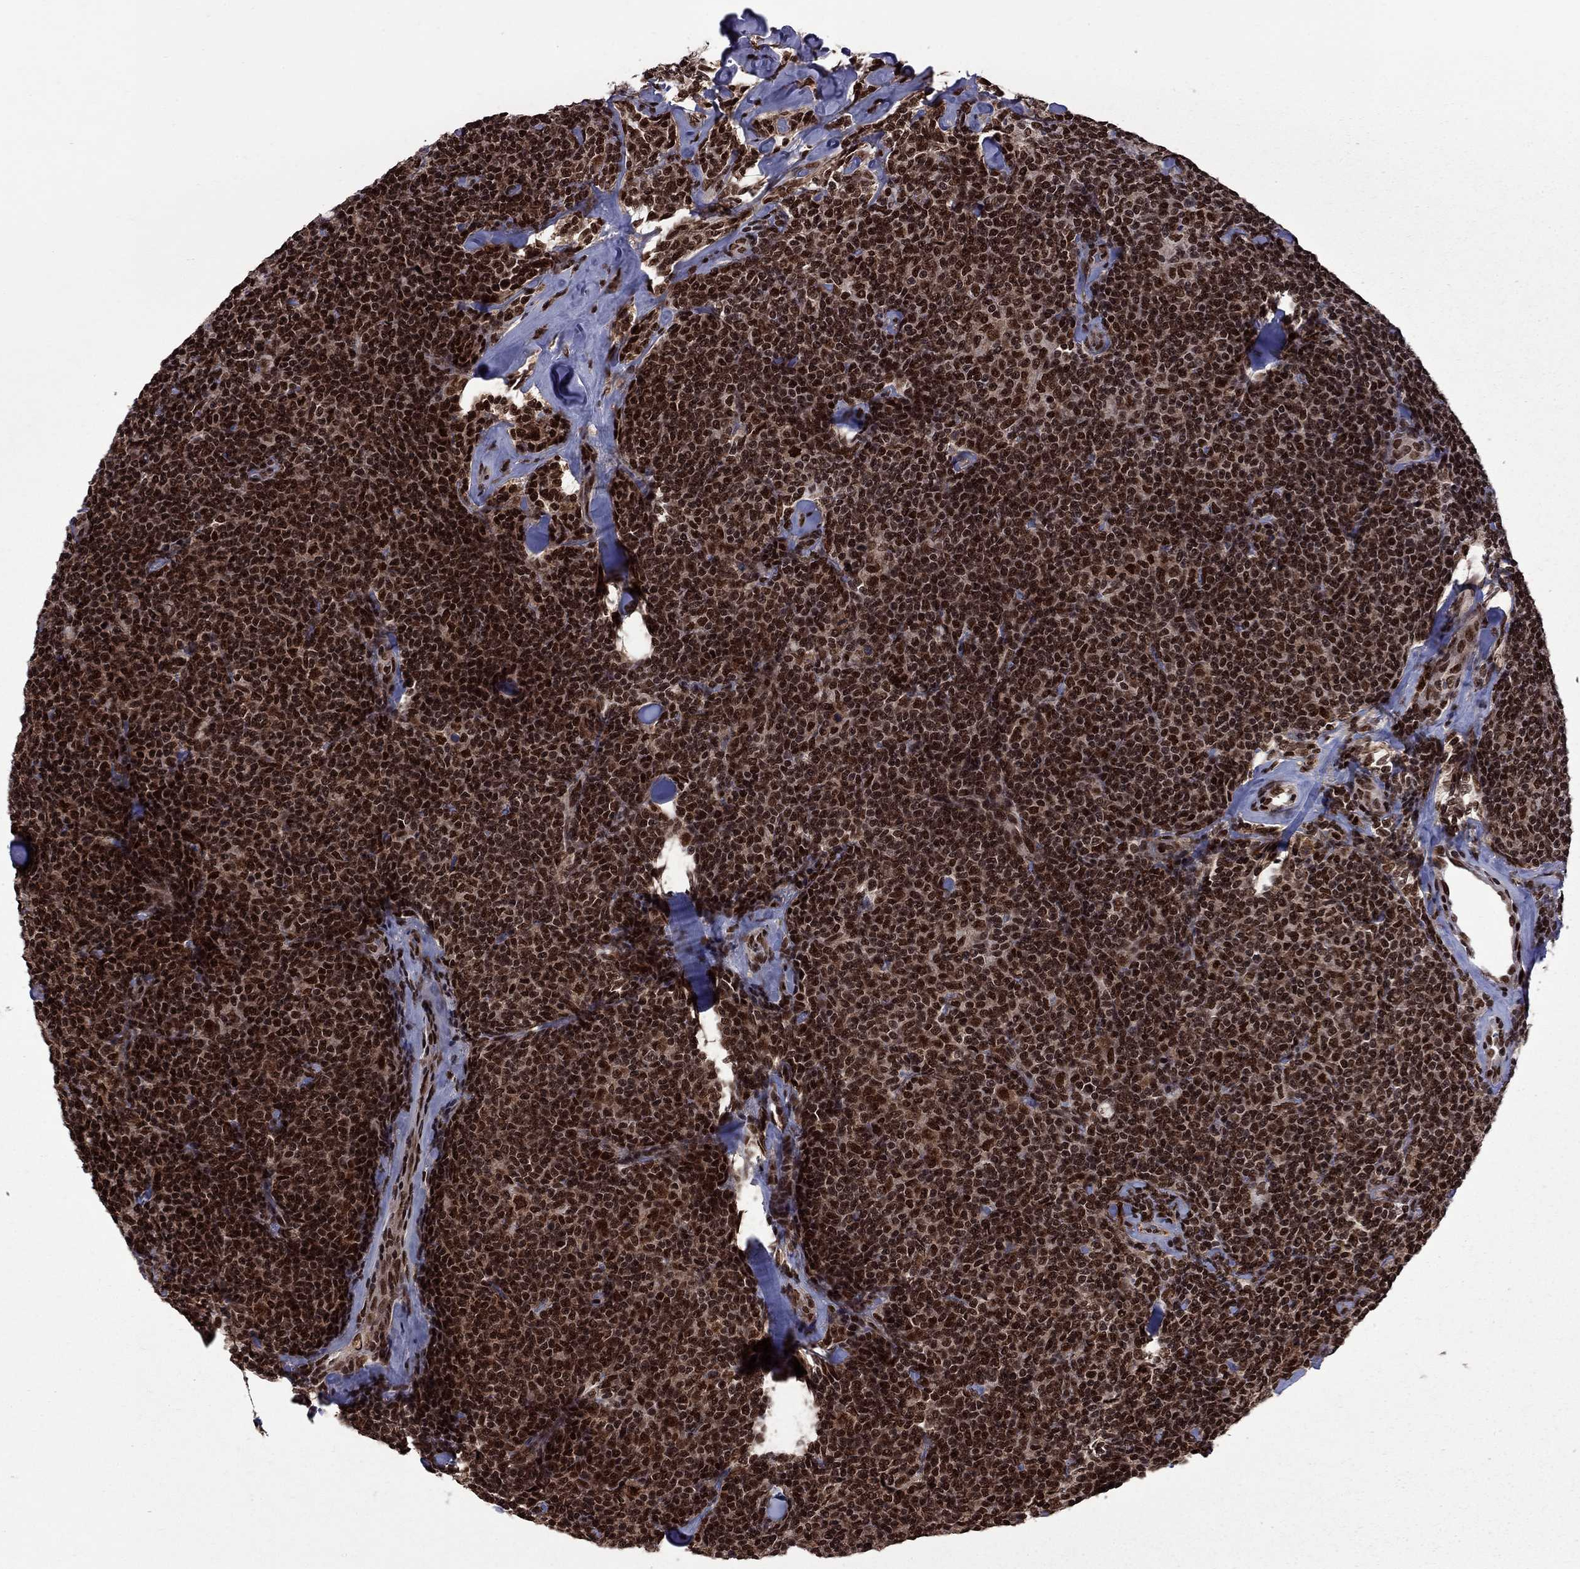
{"staining": {"intensity": "strong", "quantity": ">75%", "location": "nuclear"}, "tissue": "lymphoma", "cell_type": "Tumor cells", "image_type": "cancer", "snomed": [{"axis": "morphology", "description": "Malignant lymphoma, non-Hodgkin's type, Low grade"}, {"axis": "topography", "description": "Lymph node"}], "caption": "This photomicrograph demonstrates malignant lymphoma, non-Hodgkin's type (low-grade) stained with immunohistochemistry to label a protein in brown. The nuclear of tumor cells show strong positivity for the protein. Nuclei are counter-stained blue.", "gene": "MED25", "patient": {"sex": "female", "age": 56}}